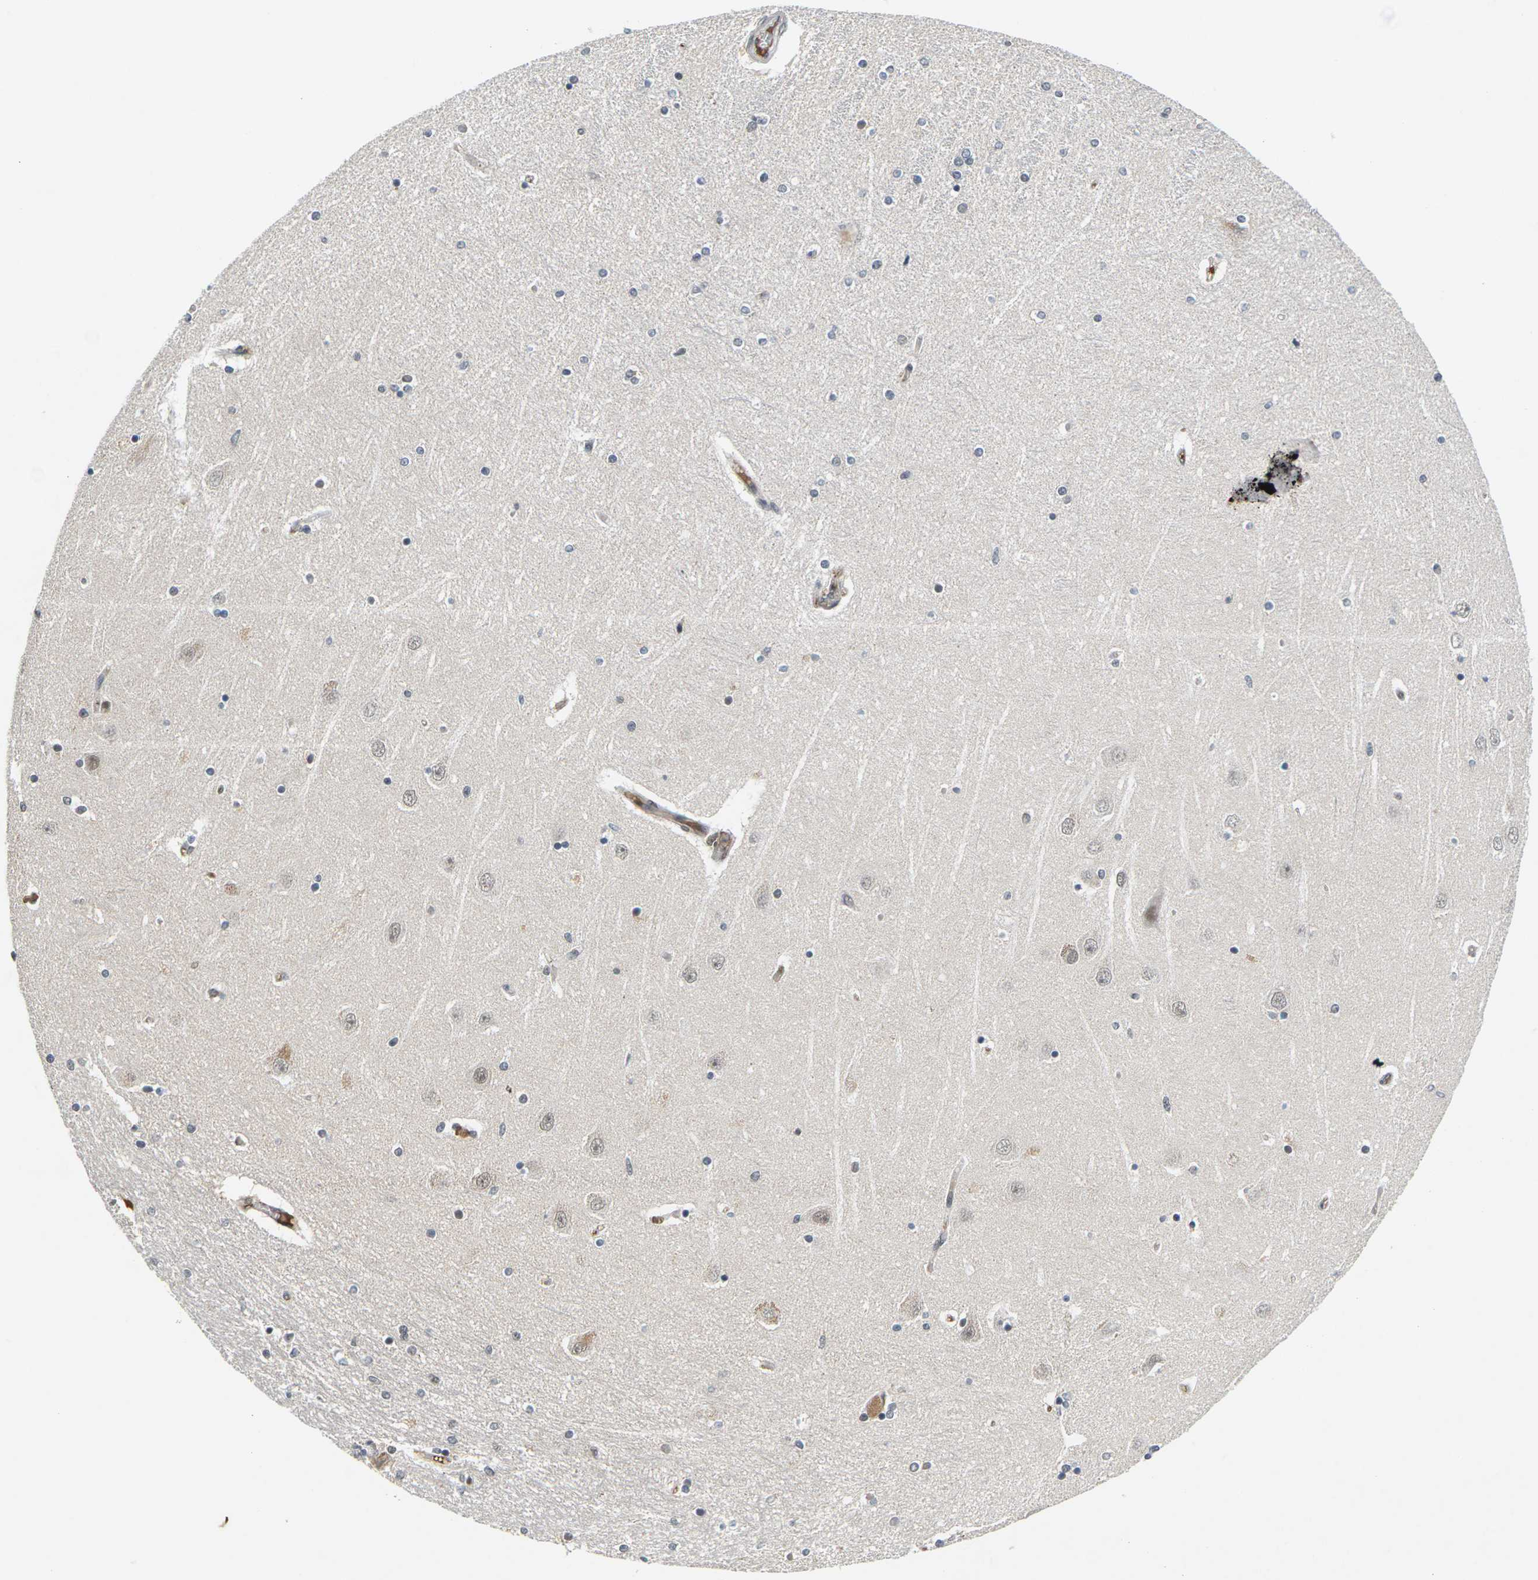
{"staining": {"intensity": "moderate", "quantity": "<25%", "location": "nuclear"}, "tissue": "hippocampus", "cell_type": "Glial cells", "image_type": "normal", "snomed": [{"axis": "morphology", "description": "Normal tissue, NOS"}, {"axis": "topography", "description": "Hippocampus"}], "caption": "A low amount of moderate nuclear expression is appreciated in approximately <25% of glial cells in unremarkable hippocampus. (brown staining indicates protein expression, while blue staining denotes nuclei).", "gene": "NELFA", "patient": {"sex": "female", "age": 54}}